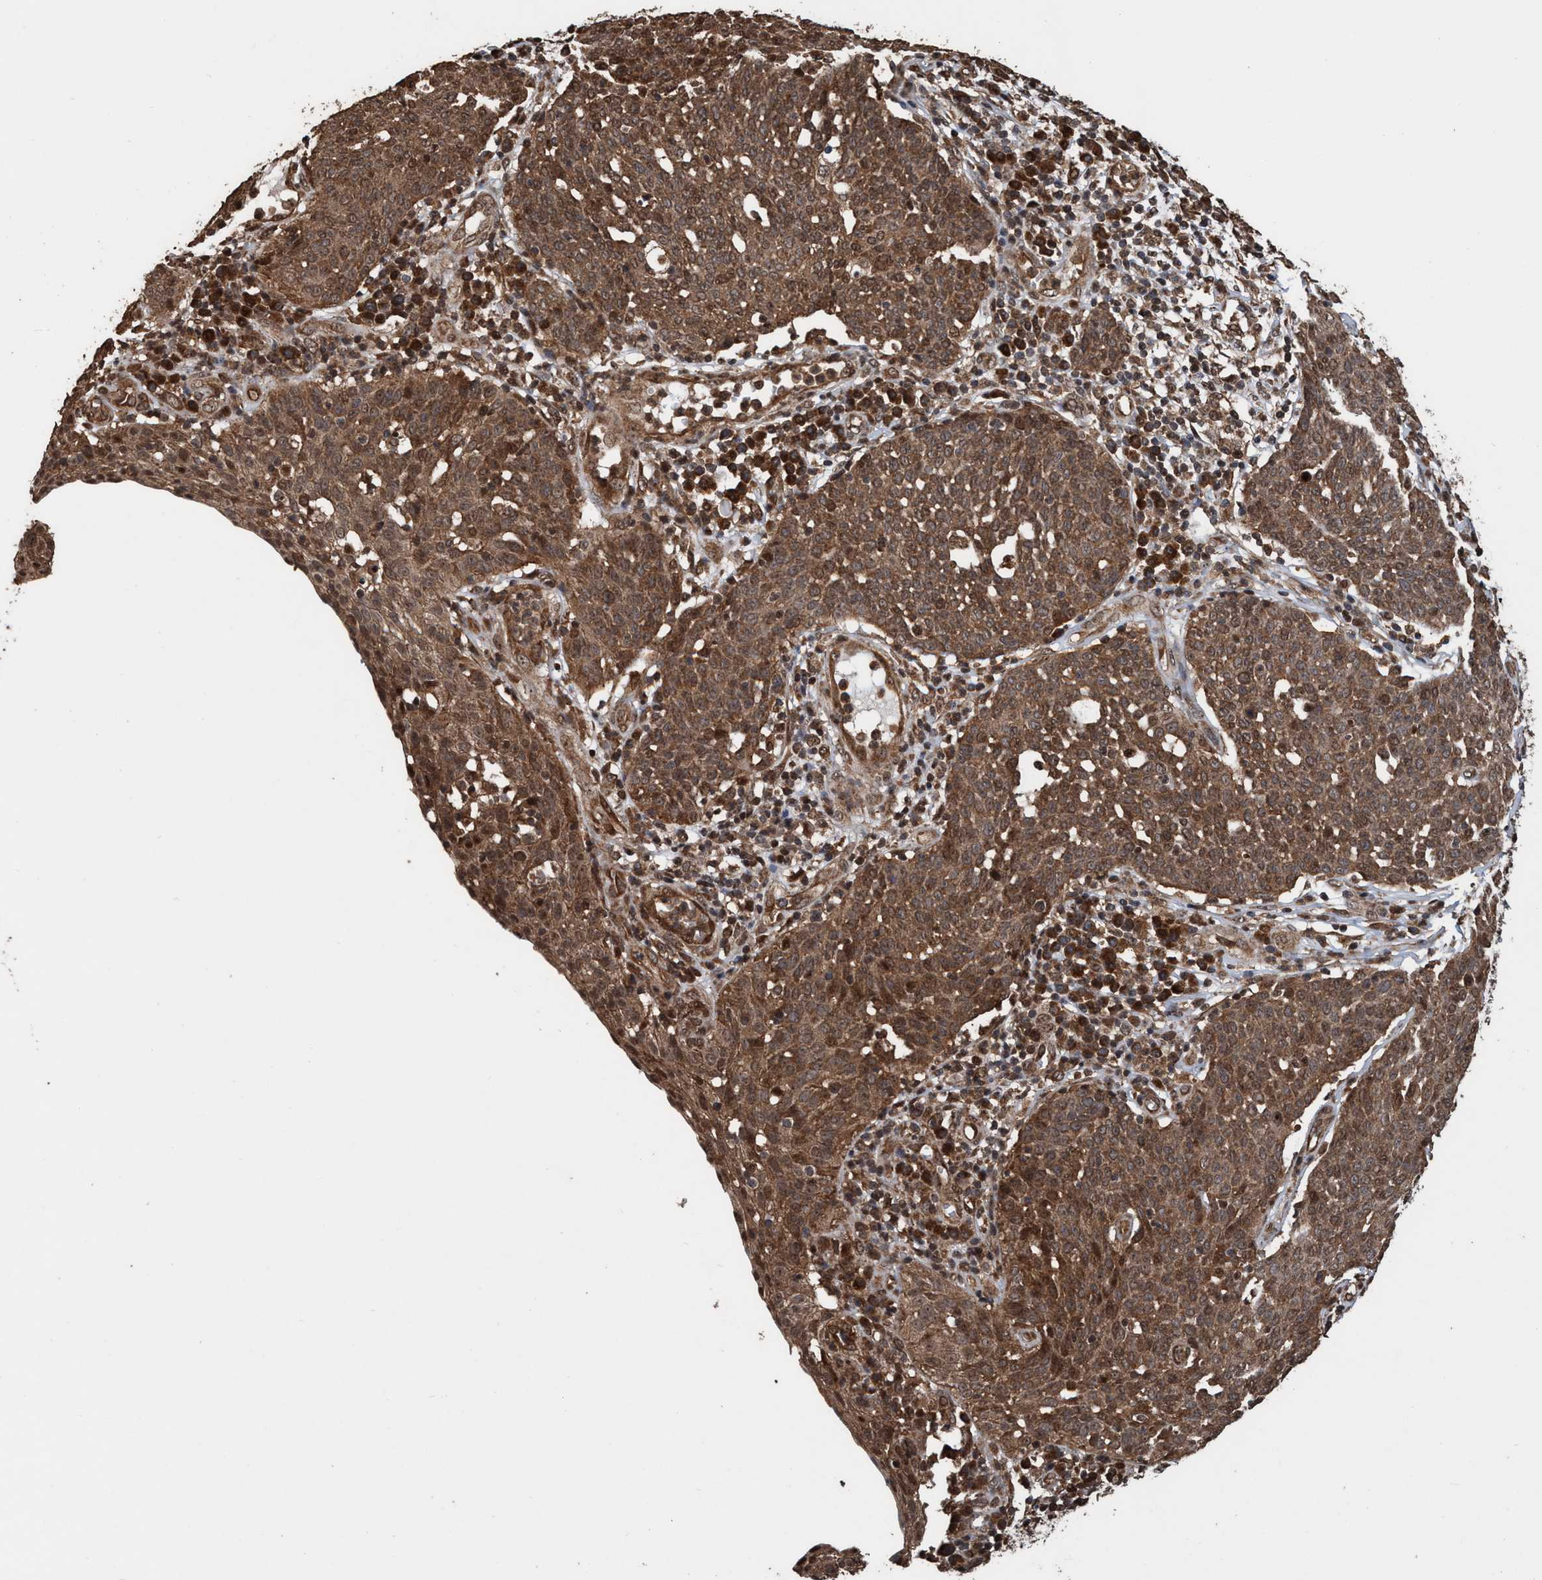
{"staining": {"intensity": "moderate", "quantity": ">75%", "location": "cytoplasmic/membranous,nuclear"}, "tissue": "cervical cancer", "cell_type": "Tumor cells", "image_type": "cancer", "snomed": [{"axis": "morphology", "description": "Squamous cell carcinoma, NOS"}, {"axis": "topography", "description": "Cervix"}], "caption": "A photomicrograph showing moderate cytoplasmic/membranous and nuclear staining in approximately >75% of tumor cells in cervical squamous cell carcinoma, as visualized by brown immunohistochemical staining.", "gene": "TRPC7", "patient": {"sex": "female", "age": 34}}